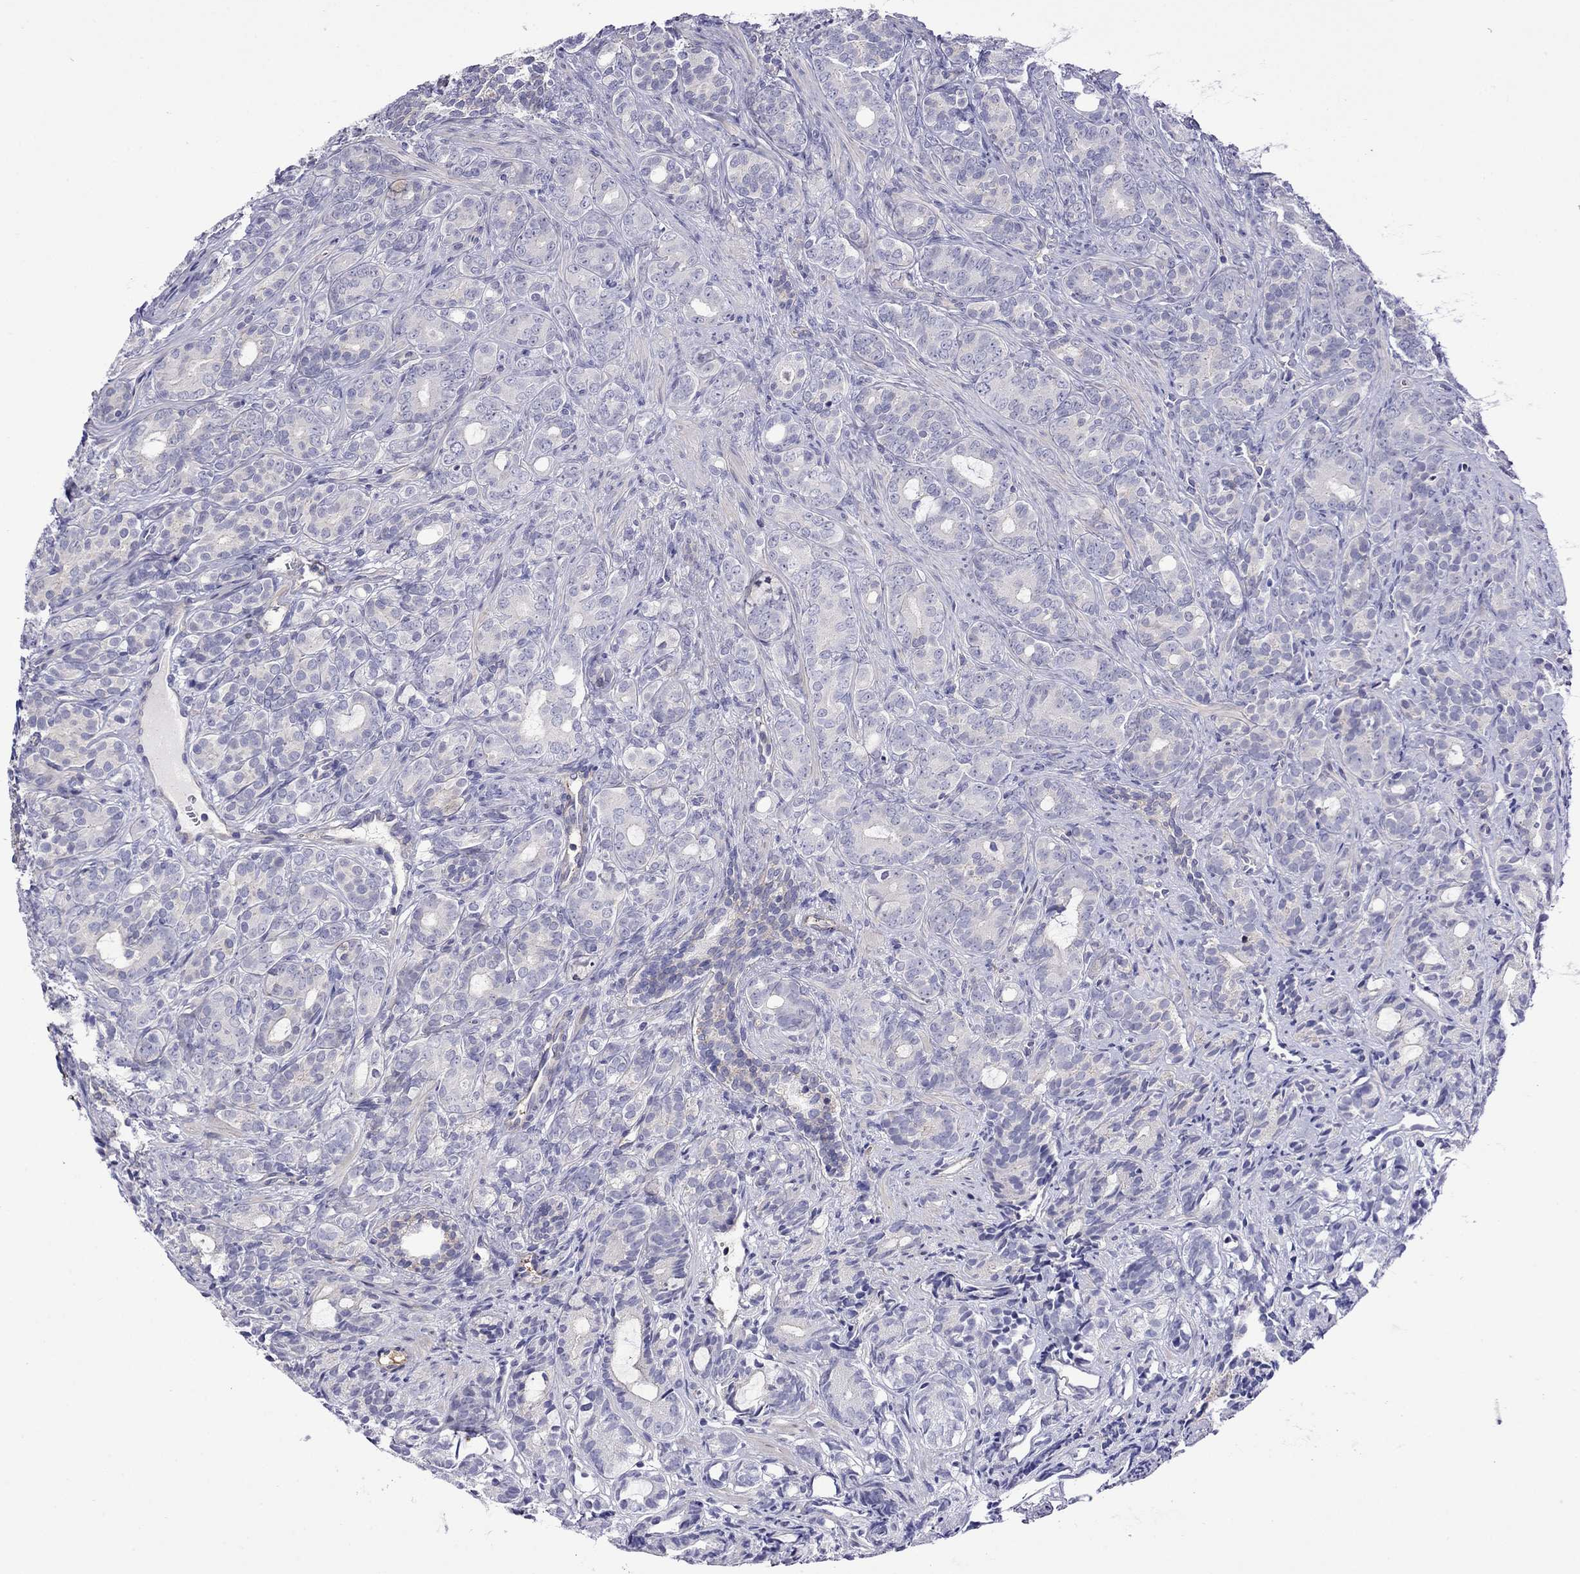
{"staining": {"intensity": "negative", "quantity": "none", "location": "none"}, "tissue": "prostate cancer", "cell_type": "Tumor cells", "image_type": "cancer", "snomed": [{"axis": "morphology", "description": "Adenocarcinoma, High grade"}, {"axis": "topography", "description": "Prostate"}], "caption": "An immunohistochemistry (IHC) image of prostate high-grade adenocarcinoma is shown. There is no staining in tumor cells of prostate high-grade adenocarcinoma.", "gene": "STAR", "patient": {"sex": "male", "age": 84}}